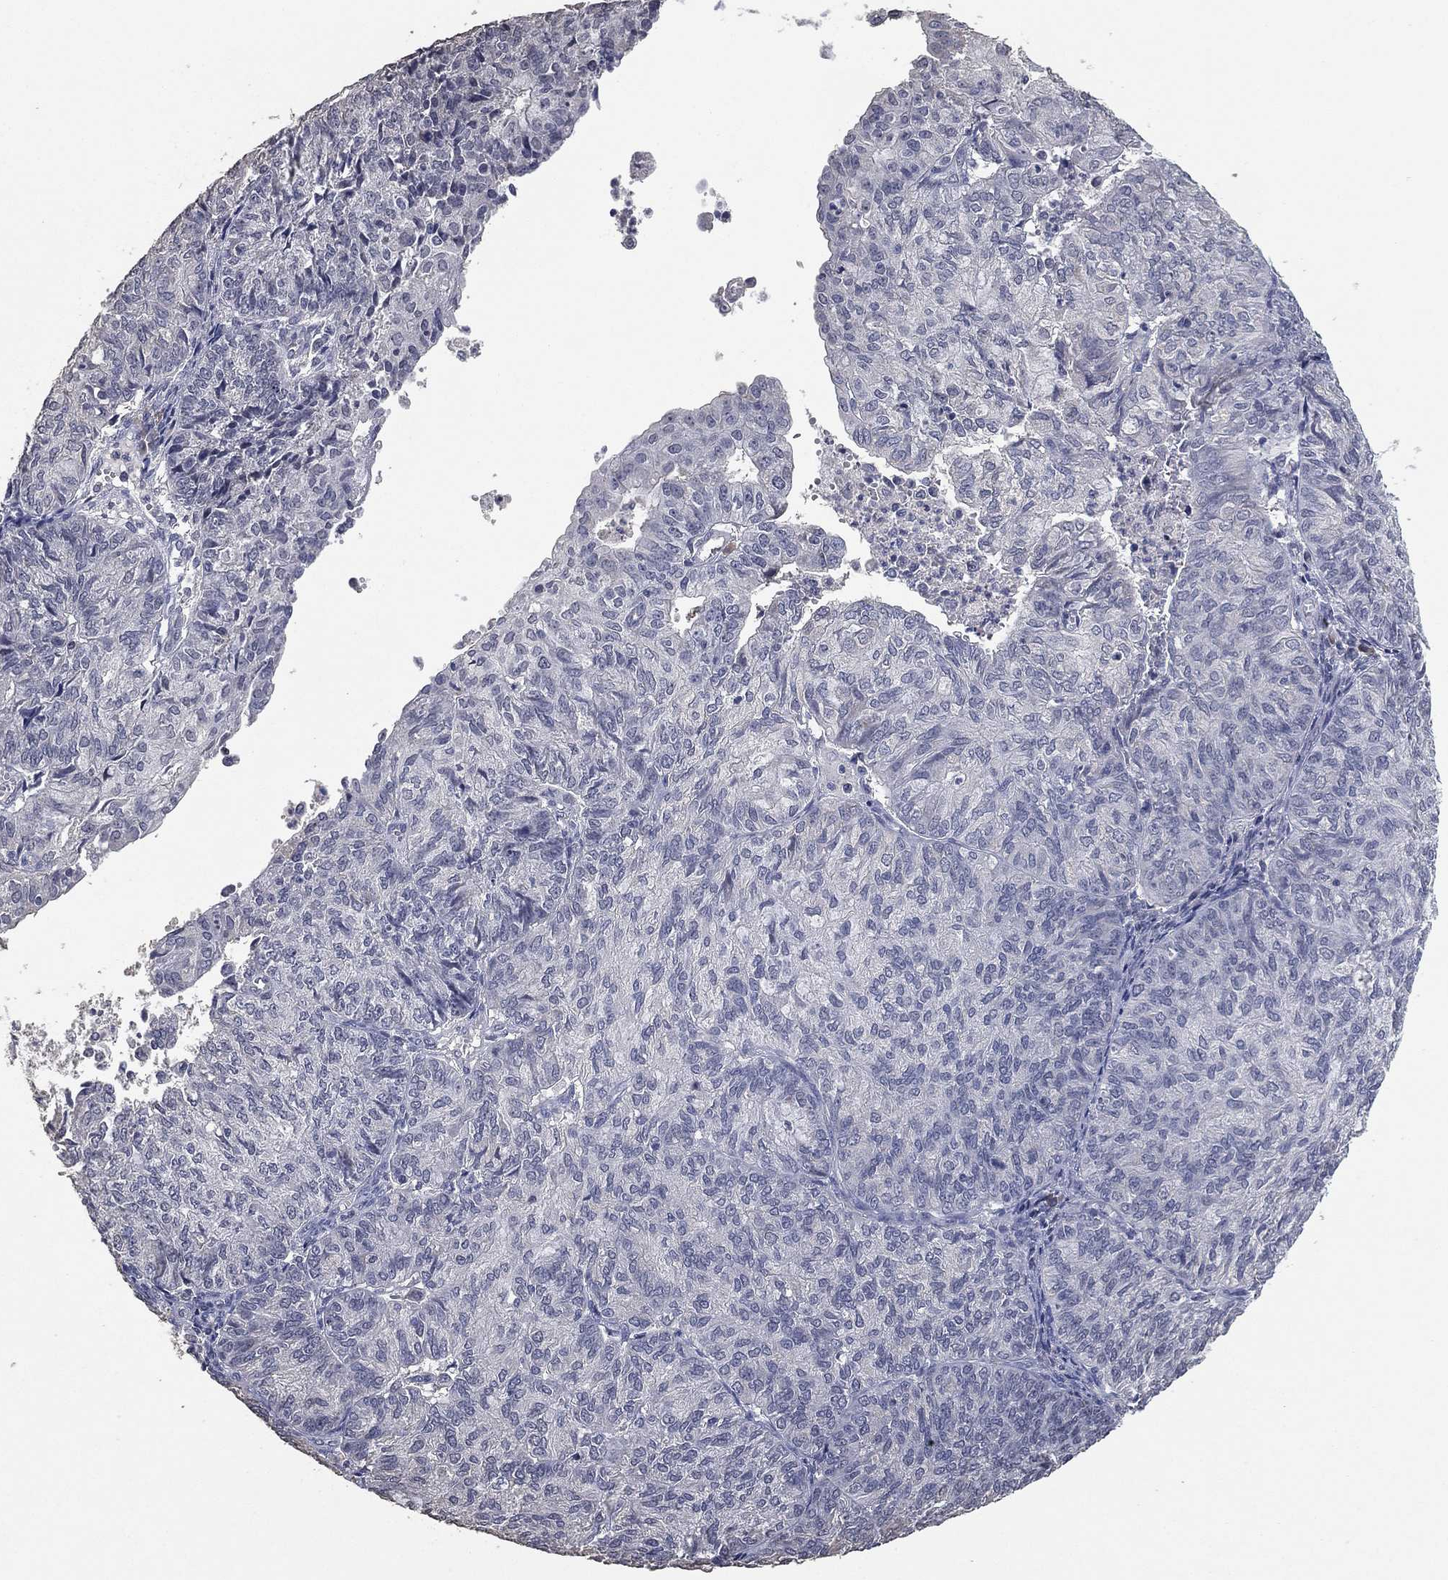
{"staining": {"intensity": "negative", "quantity": "none", "location": "none"}, "tissue": "endometrial cancer", "cell_type": "Tumor cells", "image_type": "cancer", "snomed": [{"axis": "morphology", "description": "Adenocarcinoma, NOS"}, {"axis": "topography", "description": "Endometrium"}], "caption": "High magnification brightfield microscopy of endometrial cancer stained with DAB (3,3'-diaminobenzidine) (brown) and counterstained with hematoxylin (blue): tumor cells show no significant expression.", "gene": "DSG1", "patient": {"sex": "female", "age": 82}}